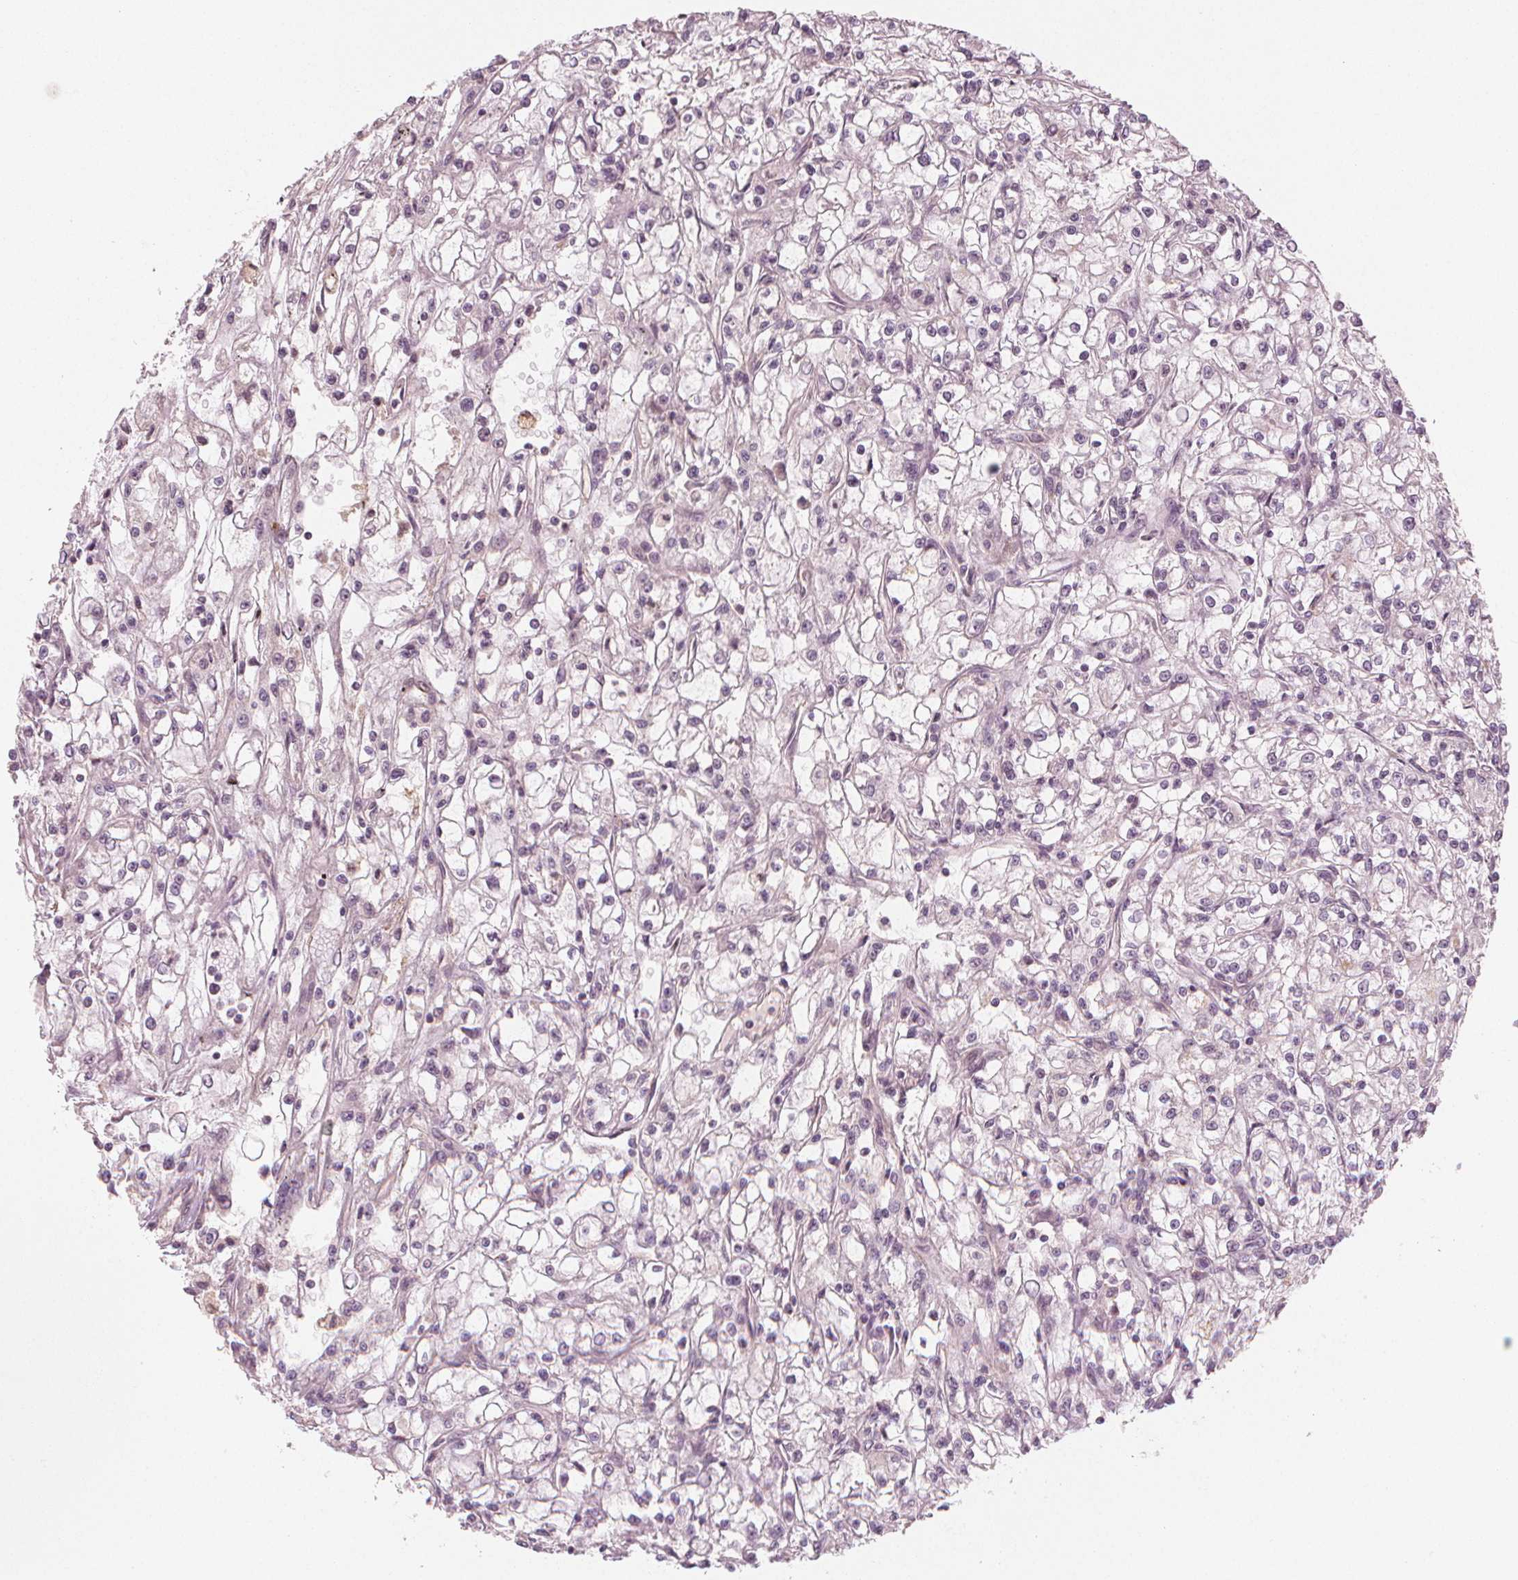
{"staining": {"intensity": "negative", "quantity": "none", "location": "none"}, "tissue": "renal cancer", "cell_type": "Tumor cells", "image_type": "cancer", "snomed": [{"axis": "morphology", "description": "Adenocarcinoma, NOS"}, {"axis": "topography", "description": "Kidney"}], "caption": "A histopathology image of renal cancer stained for a protein demonstrates no brown staining in tumor cells. (DAB (3,3'-diaminobenzidine) immunohistochemistry, high magnification).", "gene": "CLBA1", "patient": {"sex": "female", "age": 59}}